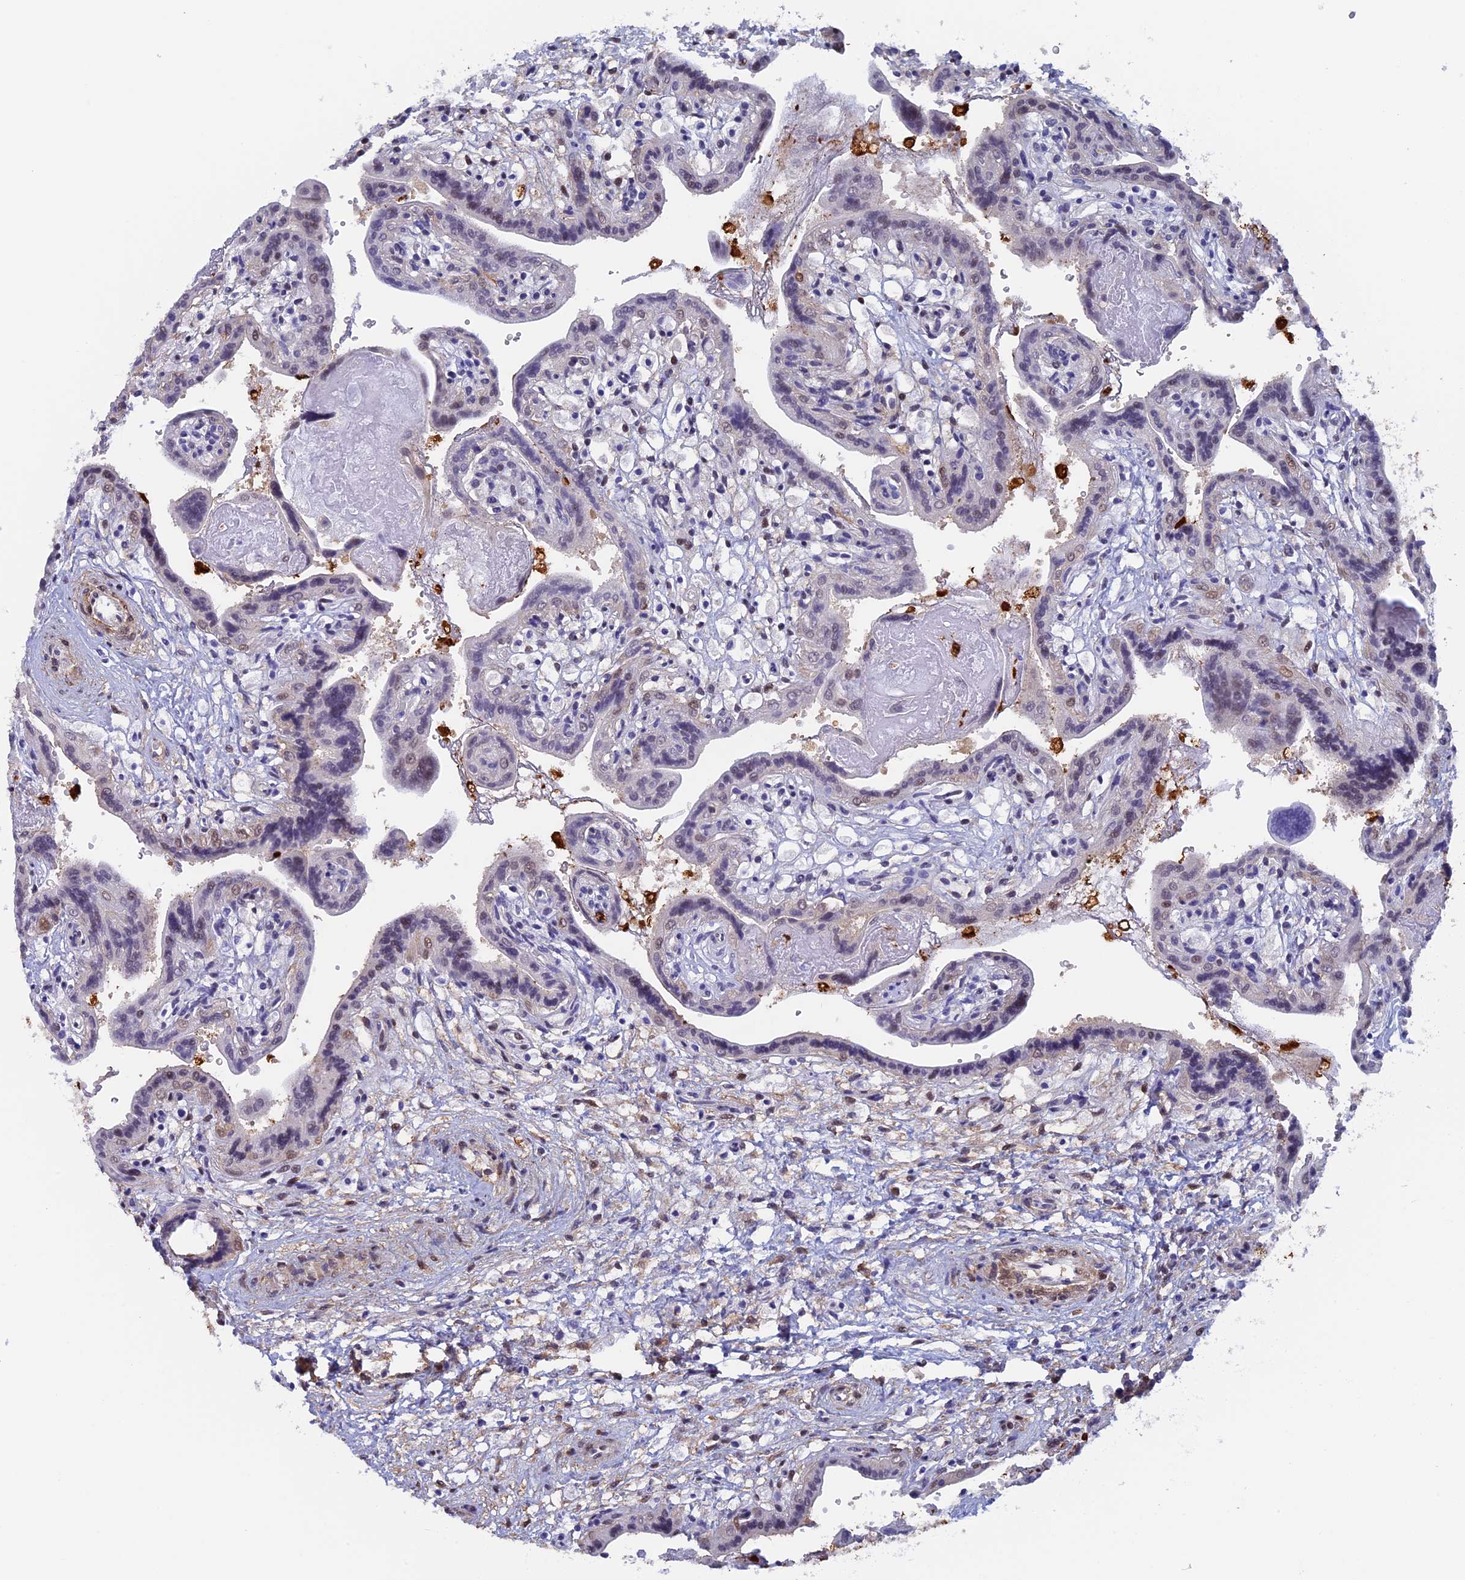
{"staining": {"intensity": "moderate", "quantity": ">75%", "location": "nuclear"}, "tissue": "placenta", "cell_type": "Decidual cells", "image_type": "normal", "snomed": [{"axis": "morphology", "description": "Normal tissue, NOS"}, {"axis": "topography", "description": "Placenta"}], "caption": "Human placenta stained with a brown dye demonstrates moderate nuclear positive staining in approximately >75% of decidual cells.", "gene": "SLC26A1", "patient": {"sex": "female", "age": 37}}